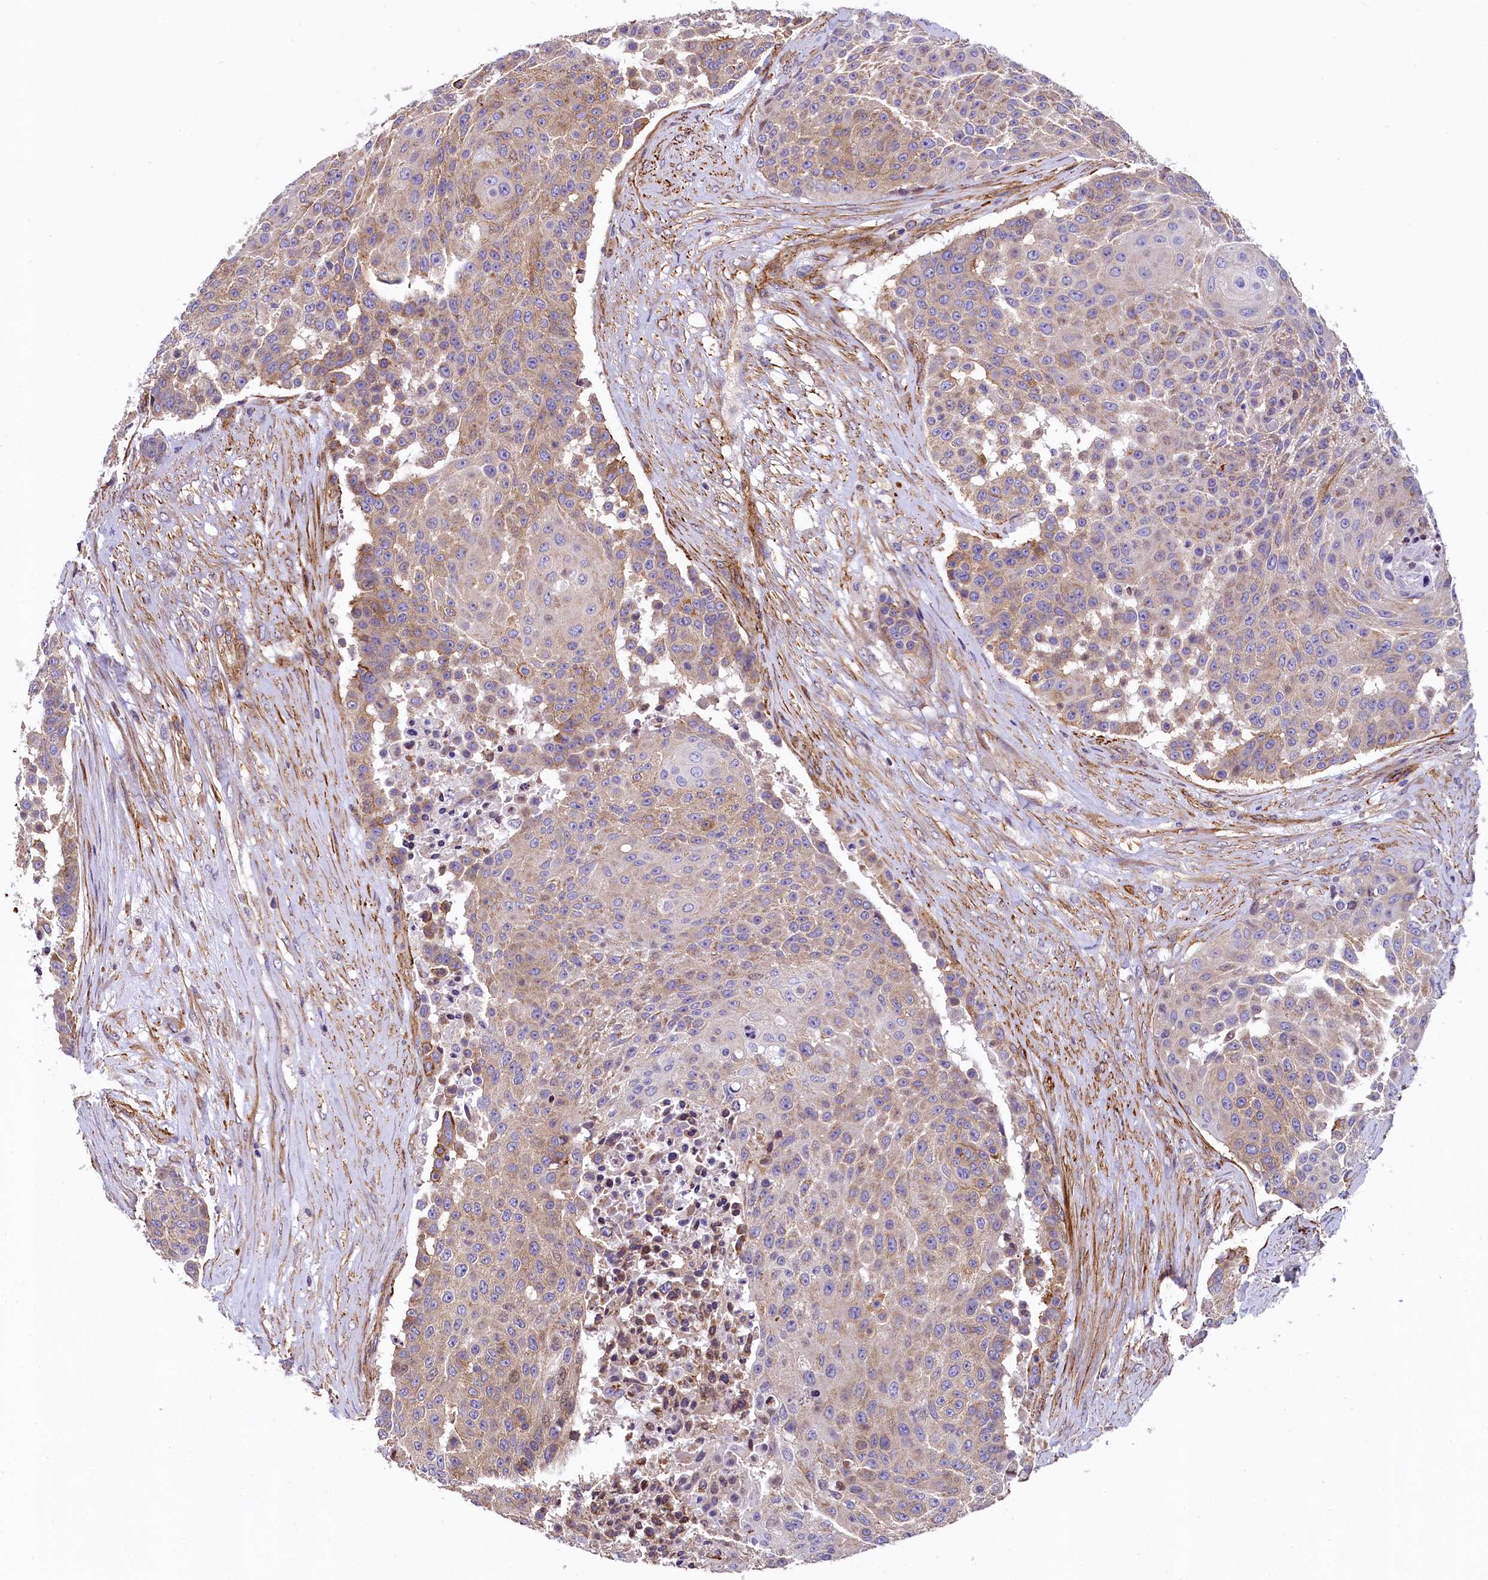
{"staining": {"intensity": "moderate", "quantity": ">75%", "location": "cytoplasmic/membranous"}, "tissue": "urothelial cancer", "cell_type": "Tumor cells", "image_type": "cancer", "snomed": [{"axis": "morphology", "description": "Urothelial carcinoma, High grade"}, {"axis": "topography", "description": "Urinary bladder"}], "caption": "Moderate cytoplasmic/membranous staining for a protein is present in about >75% of tumor cells of high-grade urothelial carcinoma using immunohistochemistry (IHC).", "gene": "ZNF2", "patient": {"sex": "female", "age": 63}}